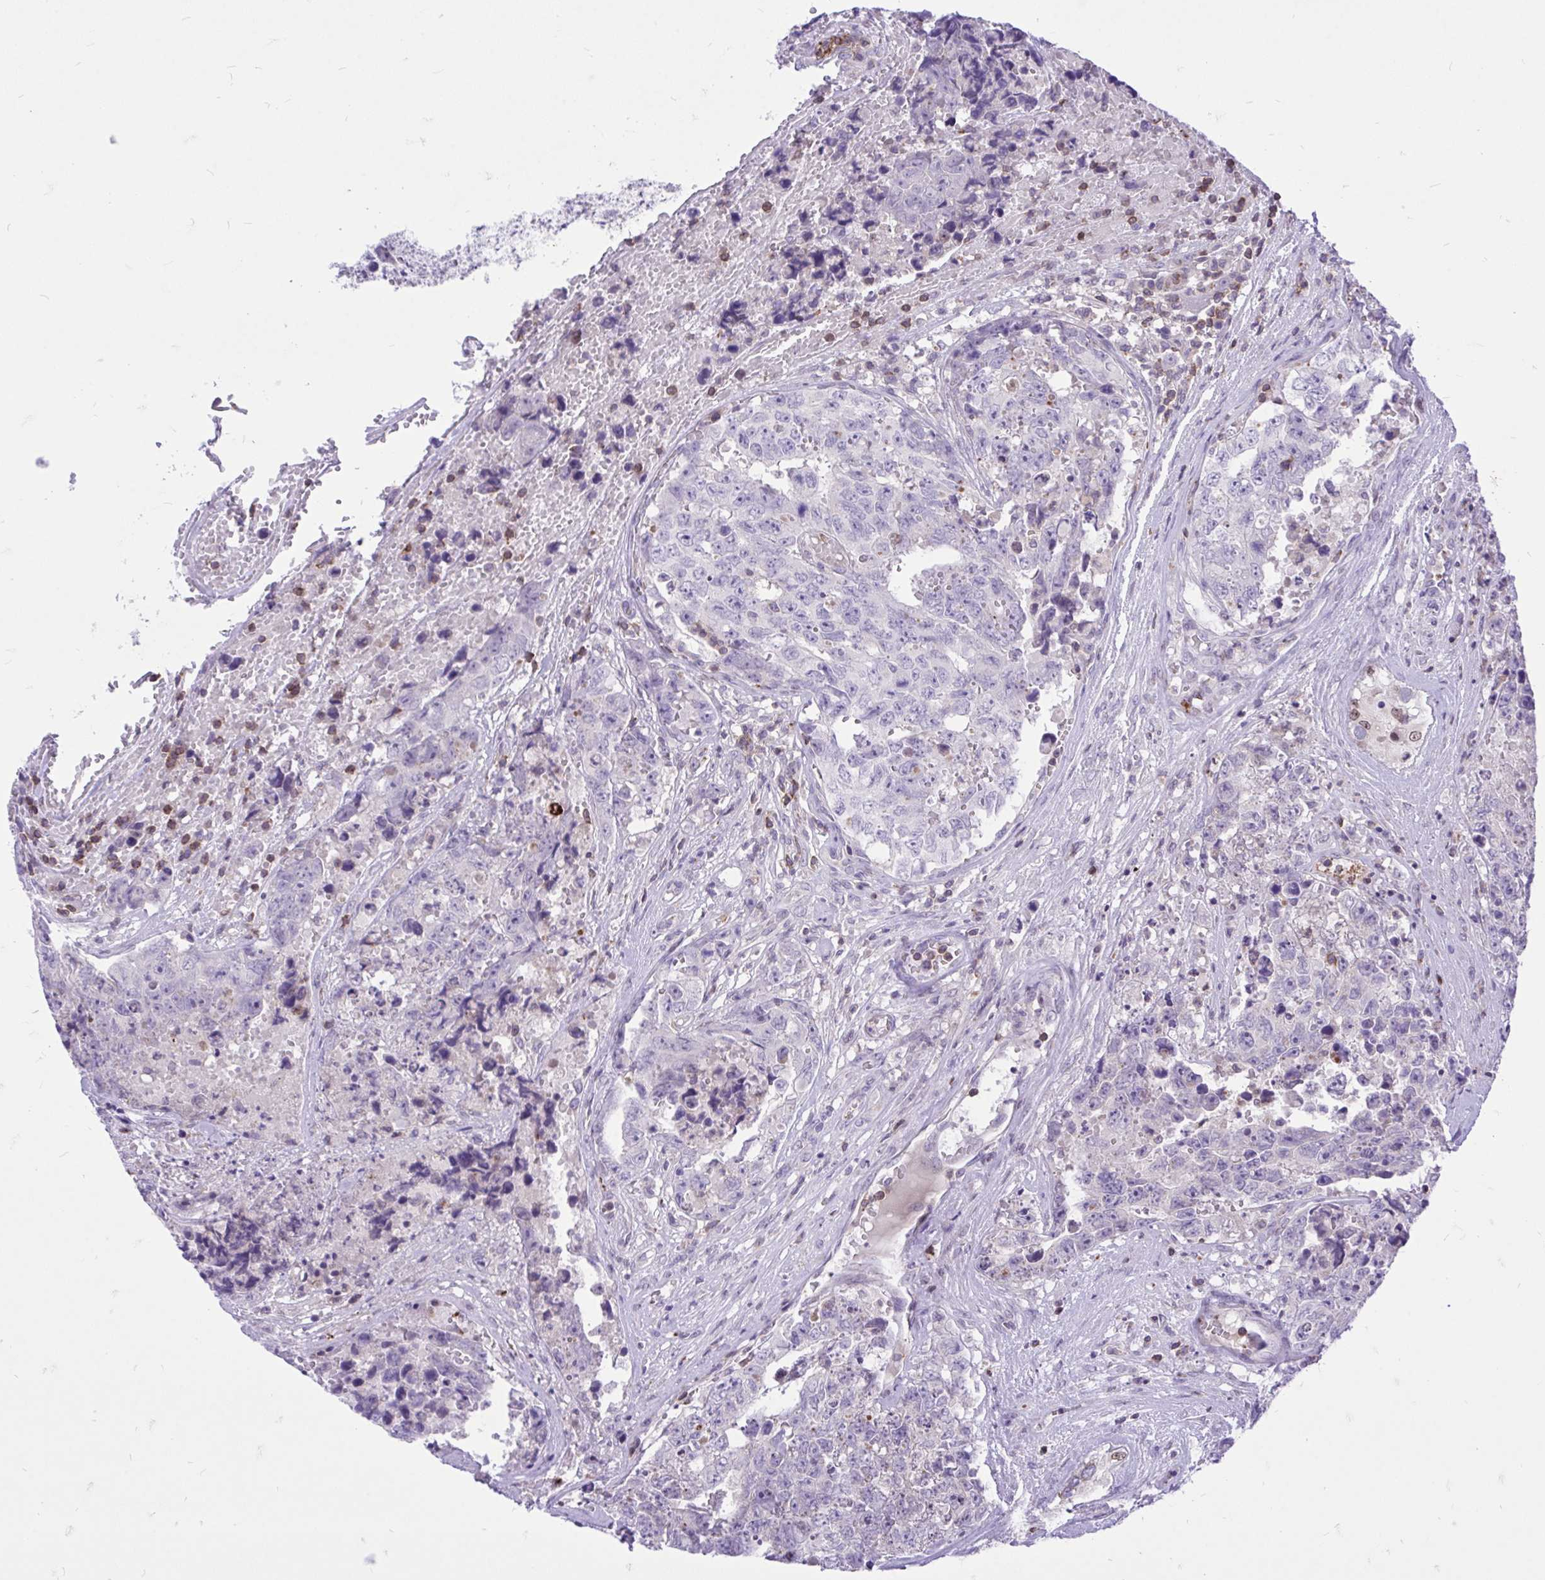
{"staining": {"intensity": "negative", "quantity": "none", "location": "none"}, "tissue": "testis cancer", "cell_type": "Tumor cells", "image_type": "cancer", "snomed": [{"axis": "morphology", "description": "Normal tissue, NOS"}, {"axis": "morphology", "description": "Carcinoma, Embryonal, NOS"}, {"axis": "topography", "description": "Testis"}, {"axis": "topography", "description": "Epididymis"}], "caption": "Protein analysis of embryonal carcinoma (testis) displays no significant positivity in tumor cells.", "gene": "CXCL8", "patient": {"sex": "male", "age": 25}}